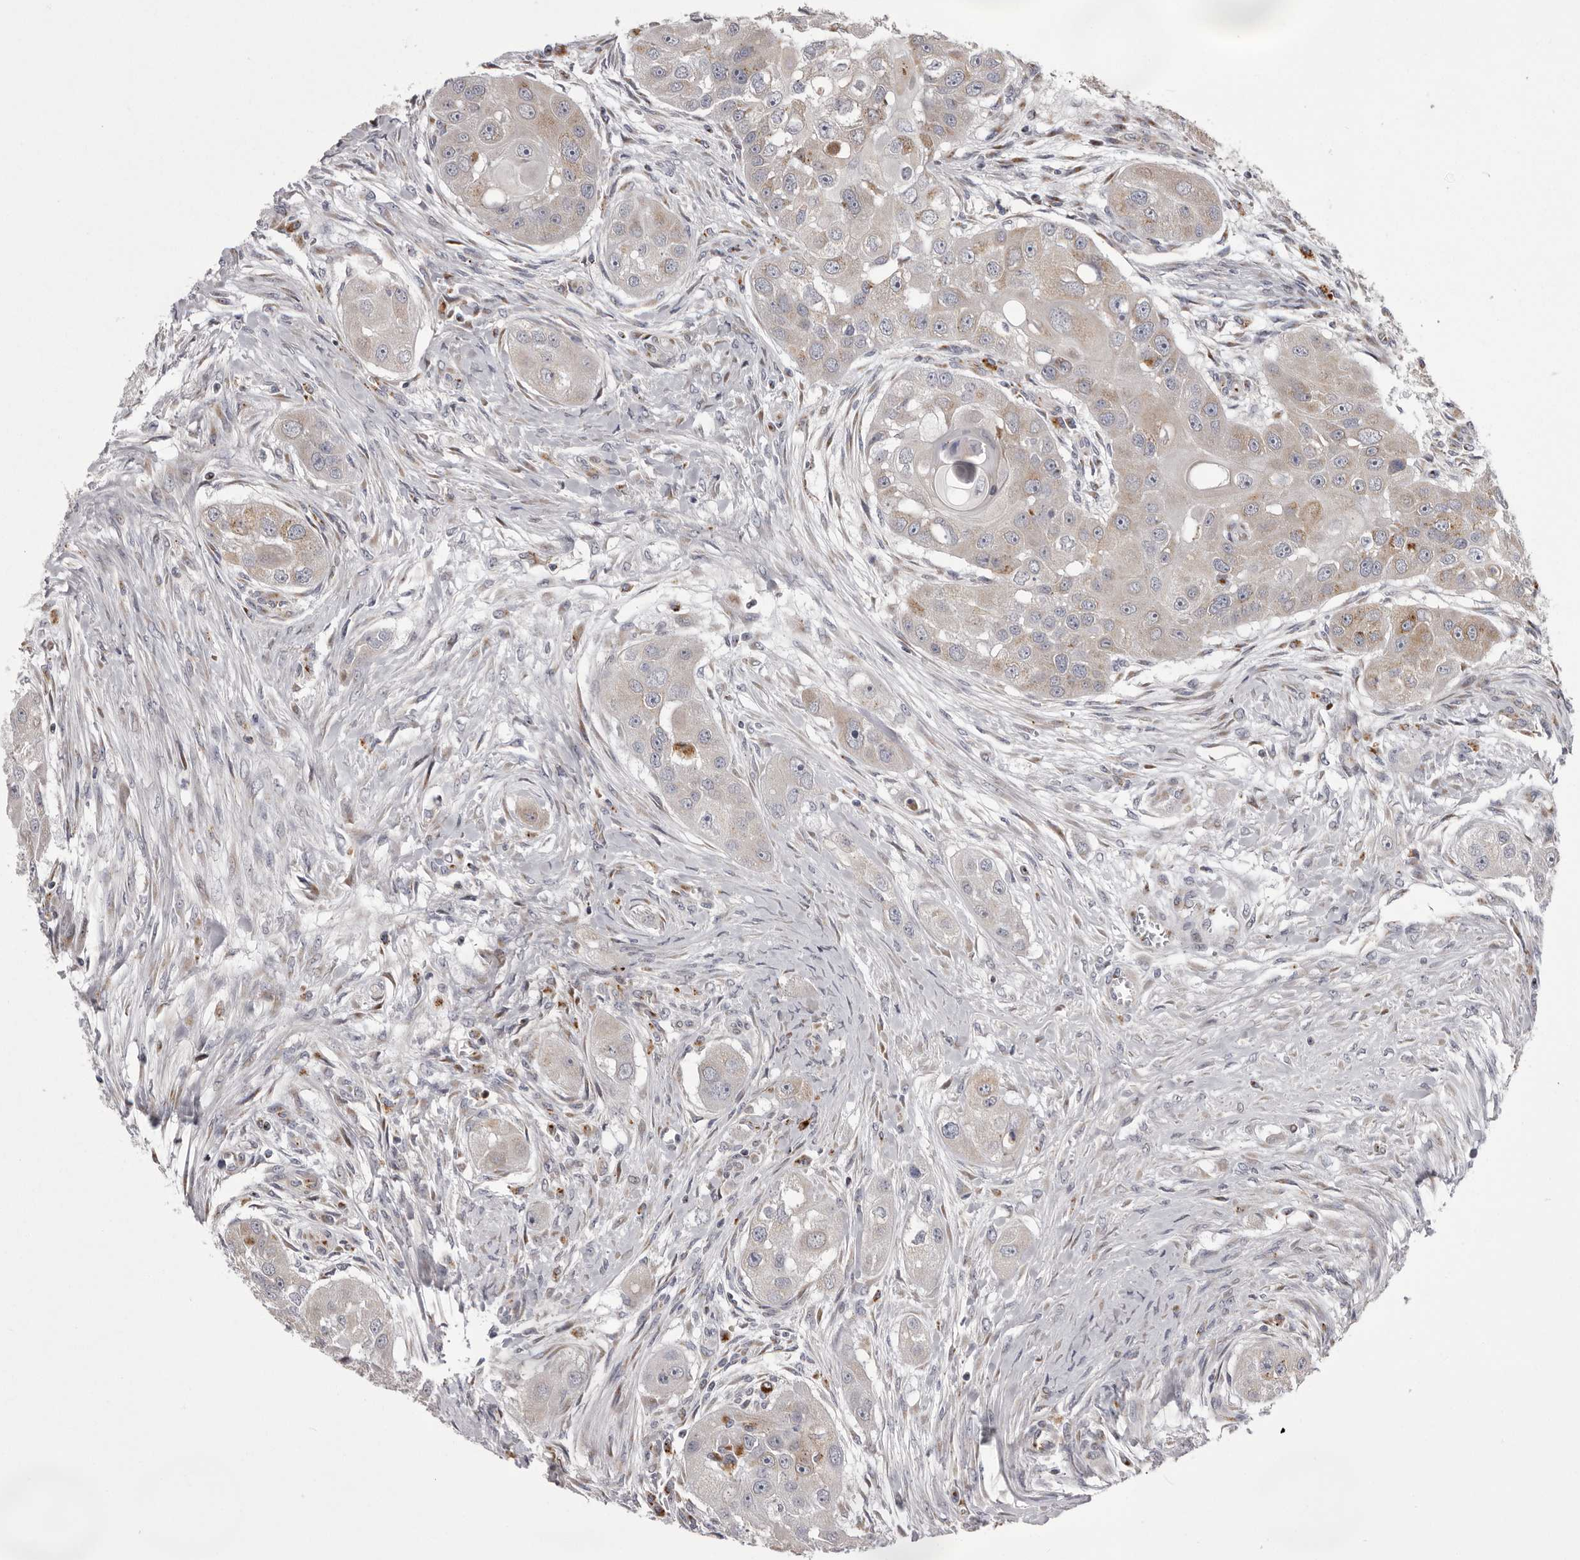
{"staining": {"intensity": "weak", "quantity": "<25%", "location": "cytoplasmic/membranous"}, "tissue": "head and neck cancer", "cell_type": "Tumor cells", "image_type": "cancer", "snomed": [{"axis": "morphology", "description": "Normal tissue, NOS"}, {"axis": "morphology", "description": "Squamous cell carcinoma, NOS"}, {"axis": "topography", "description": "Skeletal muscle"}, {"axis": "topography", "description": "Head-Neck"}], "caption": "The immunohistochemistry histopathology image has no significant positivity in tumor cells of head and neck squamous cell carcinoma tissue.", "gene": "WDR47", "patient": {"sex": "male", "age": 51}}